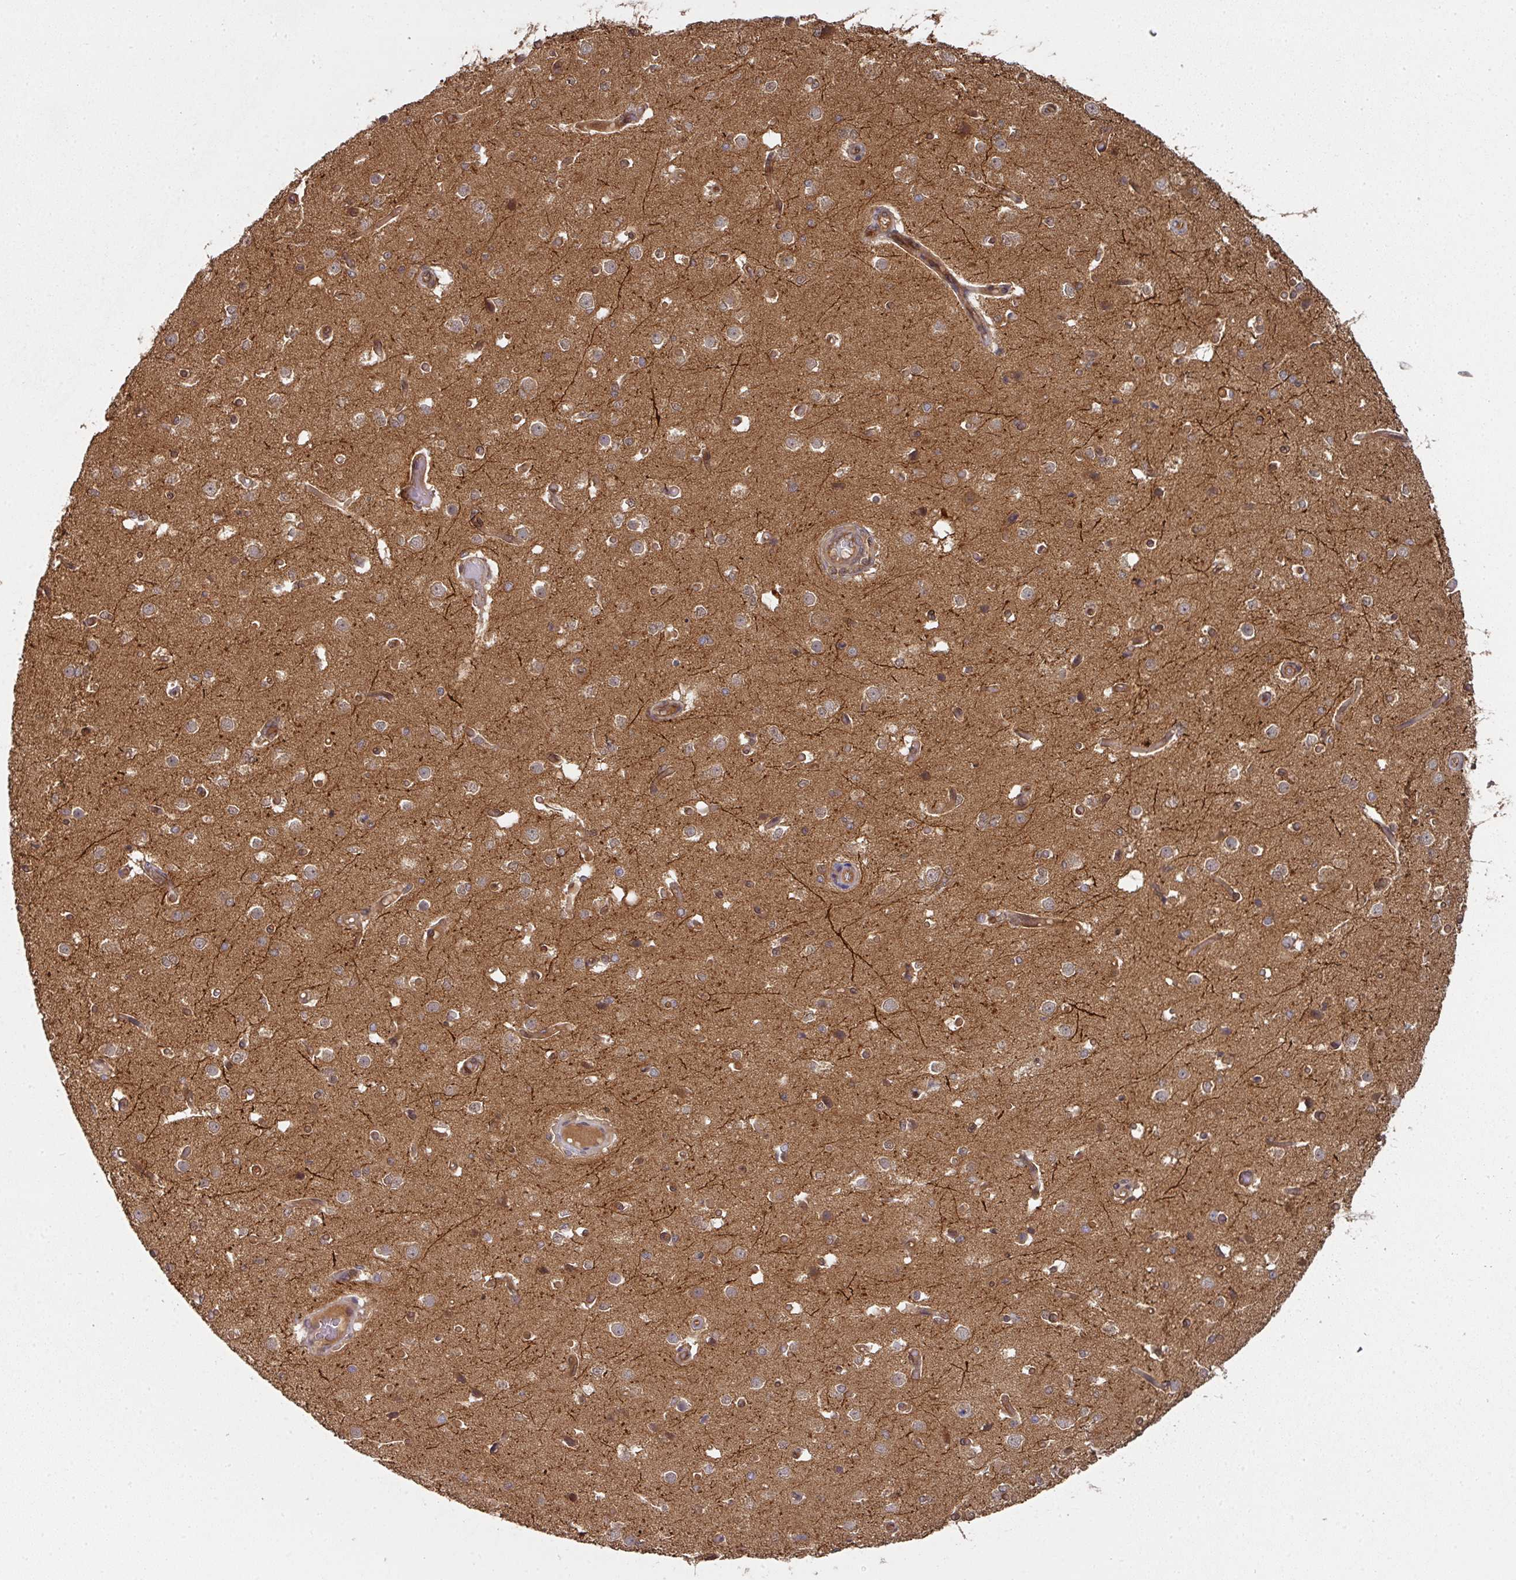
{"staining": {"intensity": "moderate", "quantity": ">75%", "location": "cytoplasmic/membranous"}, "tissue": "cerebral cortex", "cell_type": "Endothelial cells", "image_type": "normal", "snomed": [{"axis": "morphology", "description": "Normal tissue, NOS"}, {"axis": "morphology", "description": "Inflammation, NOS"}, {"axis": "topography", "description": "Cerebral cortex"}], "caption": "DAB immunohistochemical staining of unremarkable cerebral cortex displays moderate cytoplasmic/membranous protein staining in approximately >75% of endothelial cells.", "gene": "EIF4EBP2", "patient": {"sex": "male", "age": 6}}